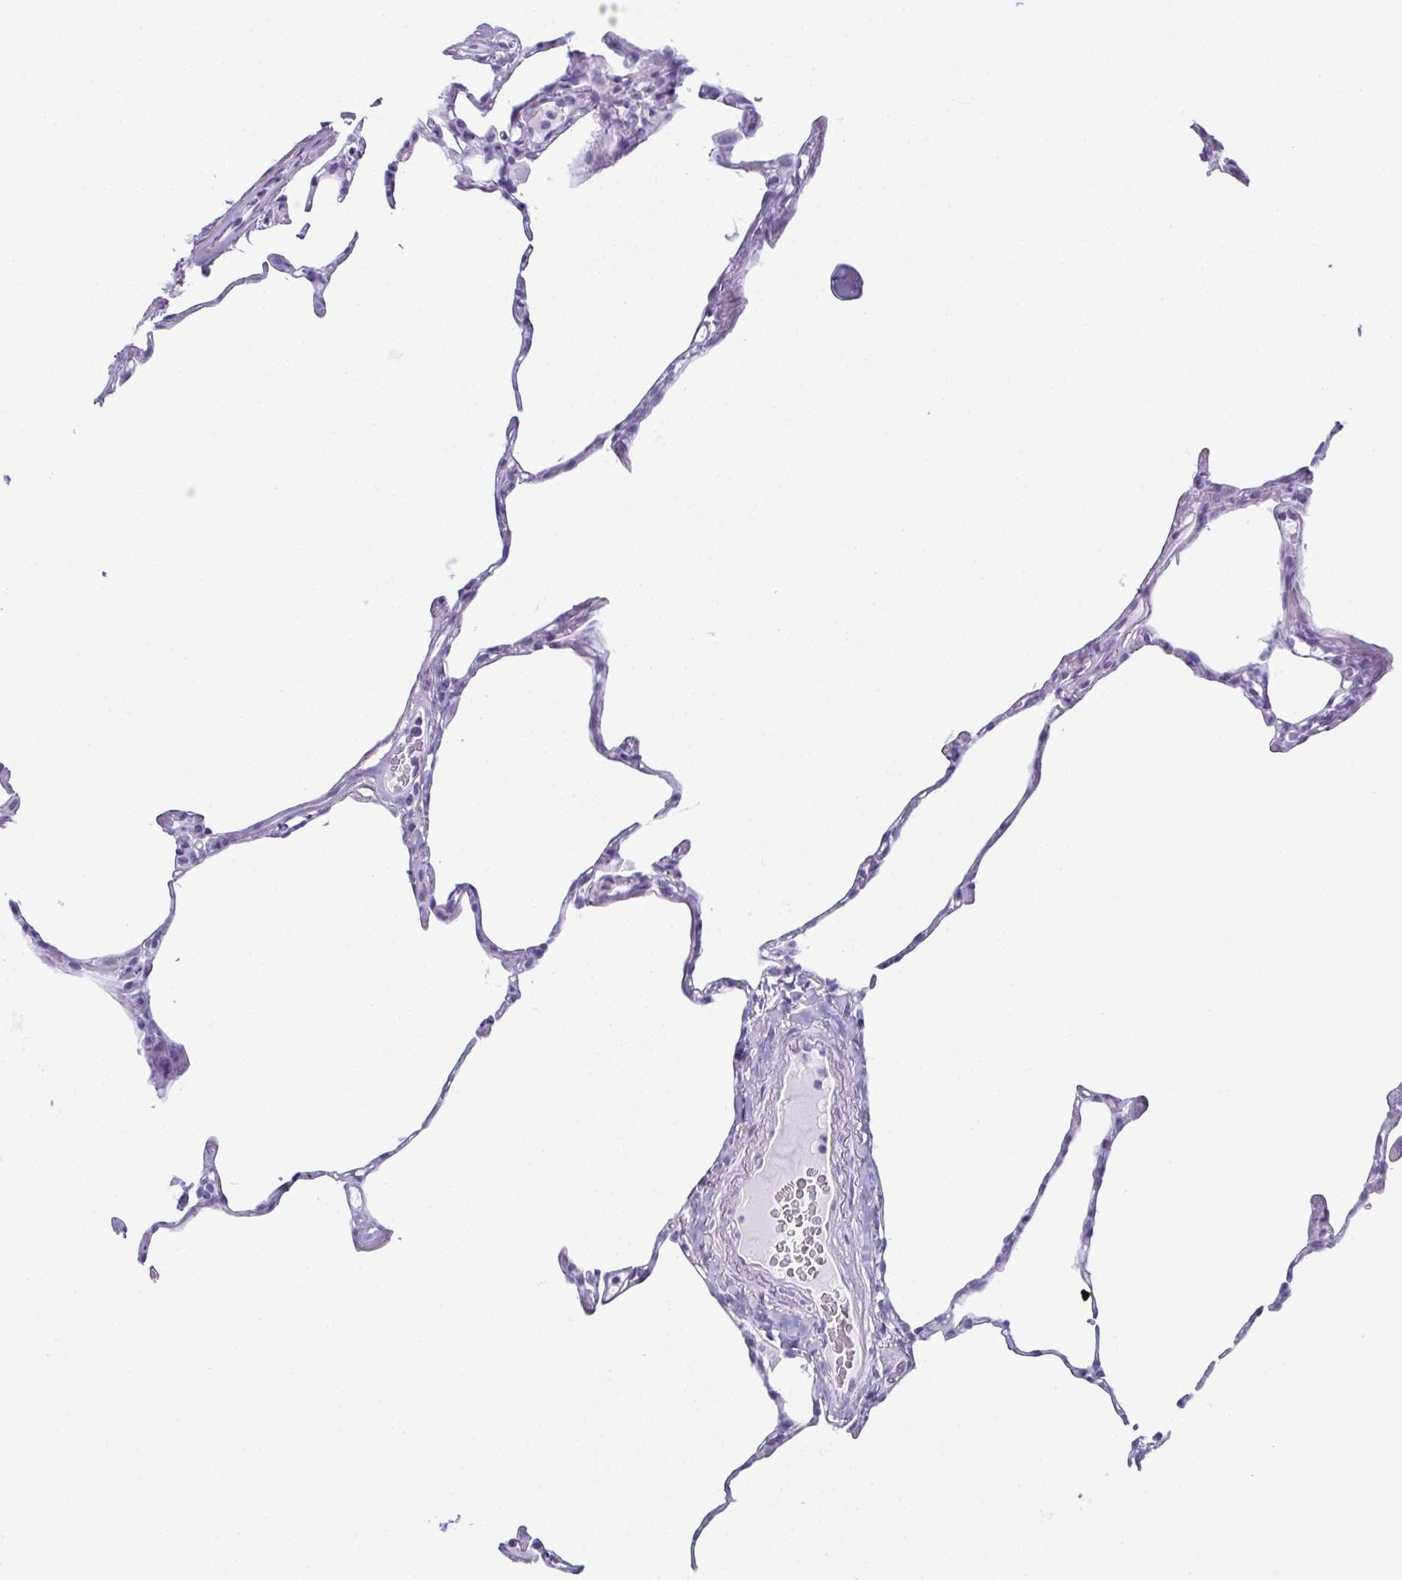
{"staining": {"intensity": "negative", "quantity": "none", "location": "none"}, "tissue": "lung", "cell_type": "Alveolar cells", "image_type": "normal", "snomed": [{"axis": "morphology", "description": "Normal tissue, NOS"}, {"axis": "topography", "description": "Lung"}], "caption": "A high-resolution photomicrograph shows immunohistochemistry (IHC) staining of normal lung, which exhibits no significant positivity in alveolar cells.", "gene": "ENKUR", "patient": {"sex": "male", "age": 65}}